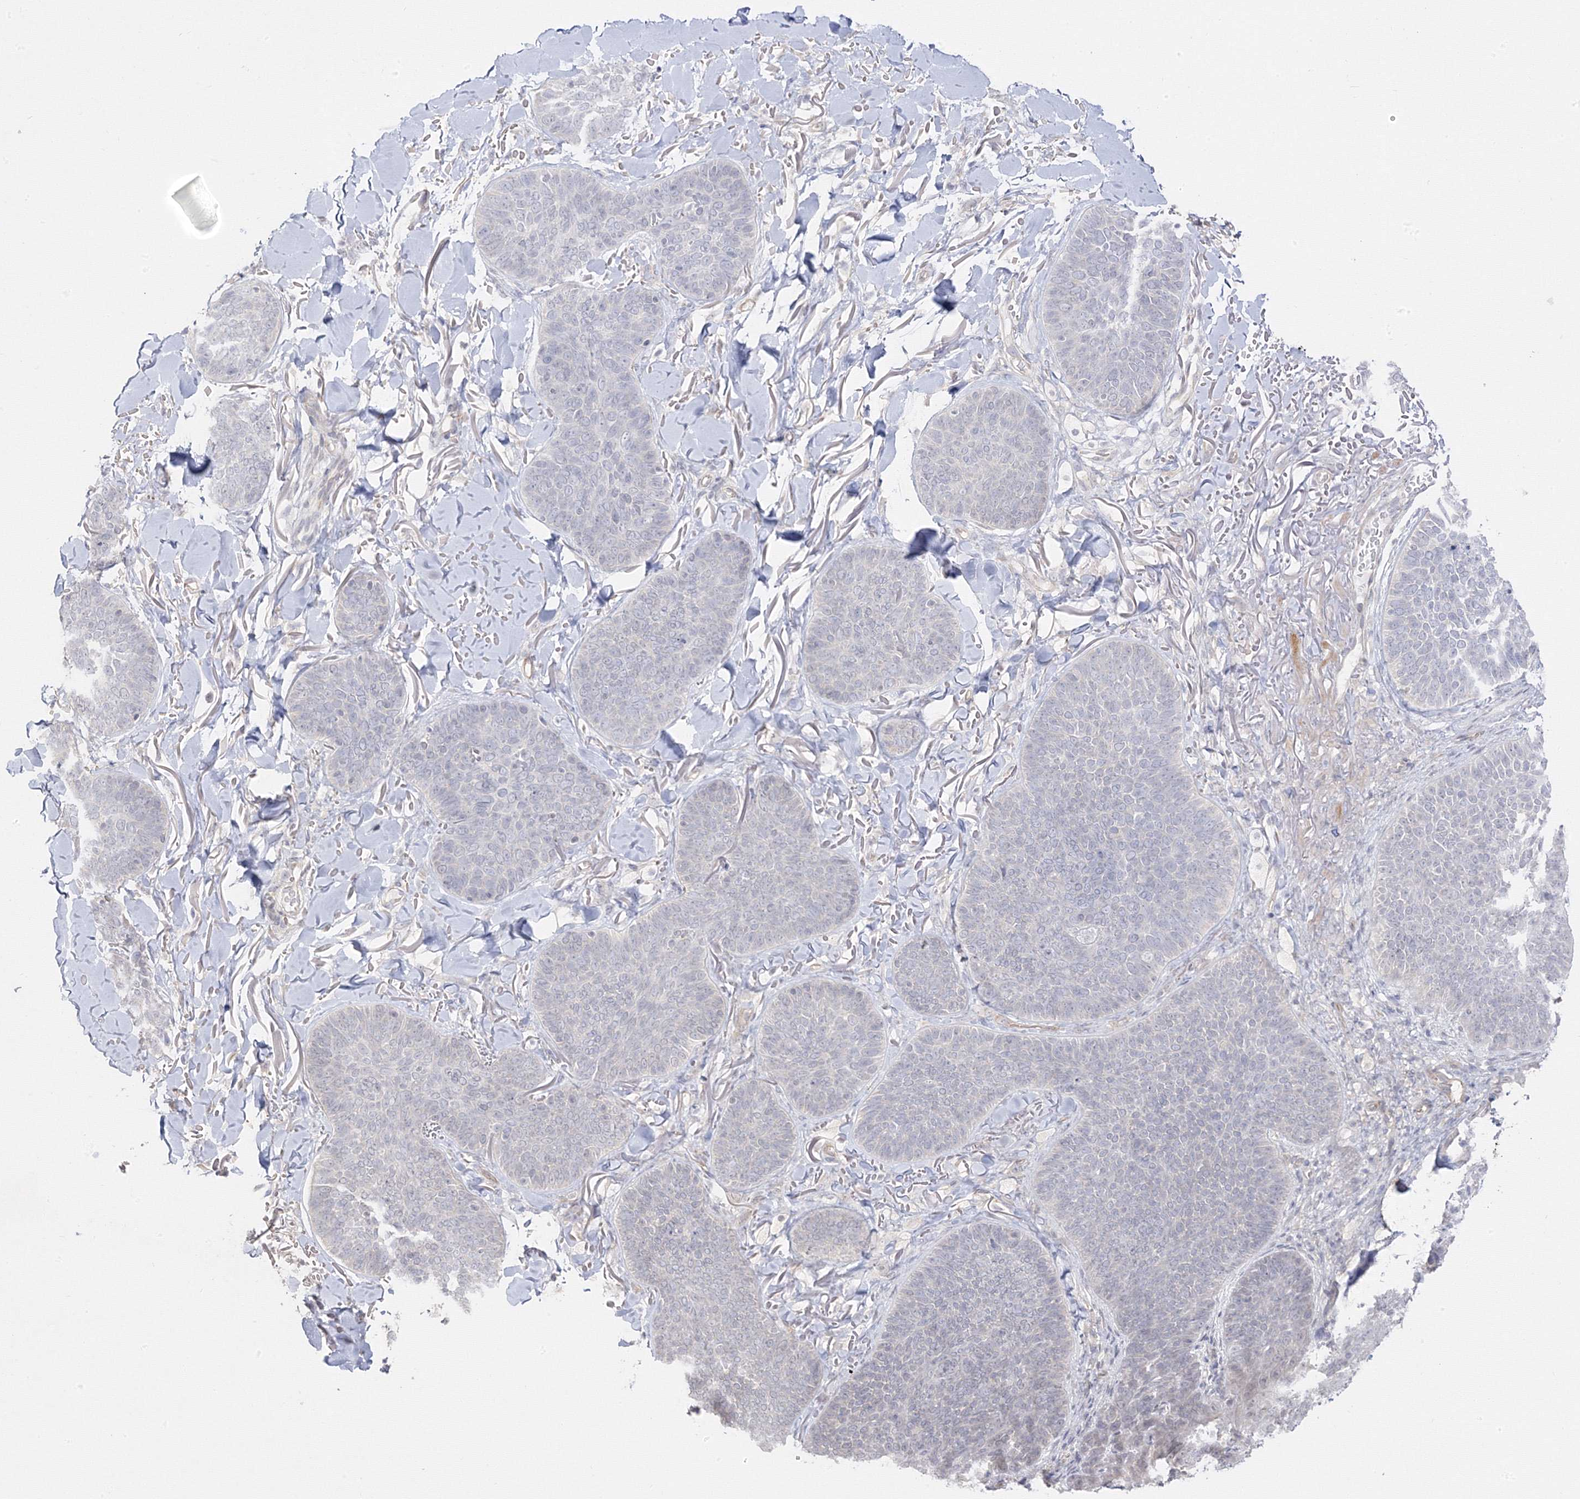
{"staining": {"intensity": "negative", "quantity": "none", "location": "none"}, "tissue": "skin cancer", "cell_type": "Tumor cells", "image_type": "cancer", "snomed": [{"axis": "morphology", "description": "Basal cell carcinoma"}, {"axis": "topography", "description": "Skin"}], "caption": "There is no significant positivity in tumor cells of skin cancer (basal cell carcinoma).", "gene": "C2CD2", "patient": {"sex": "male", "age": 85}}